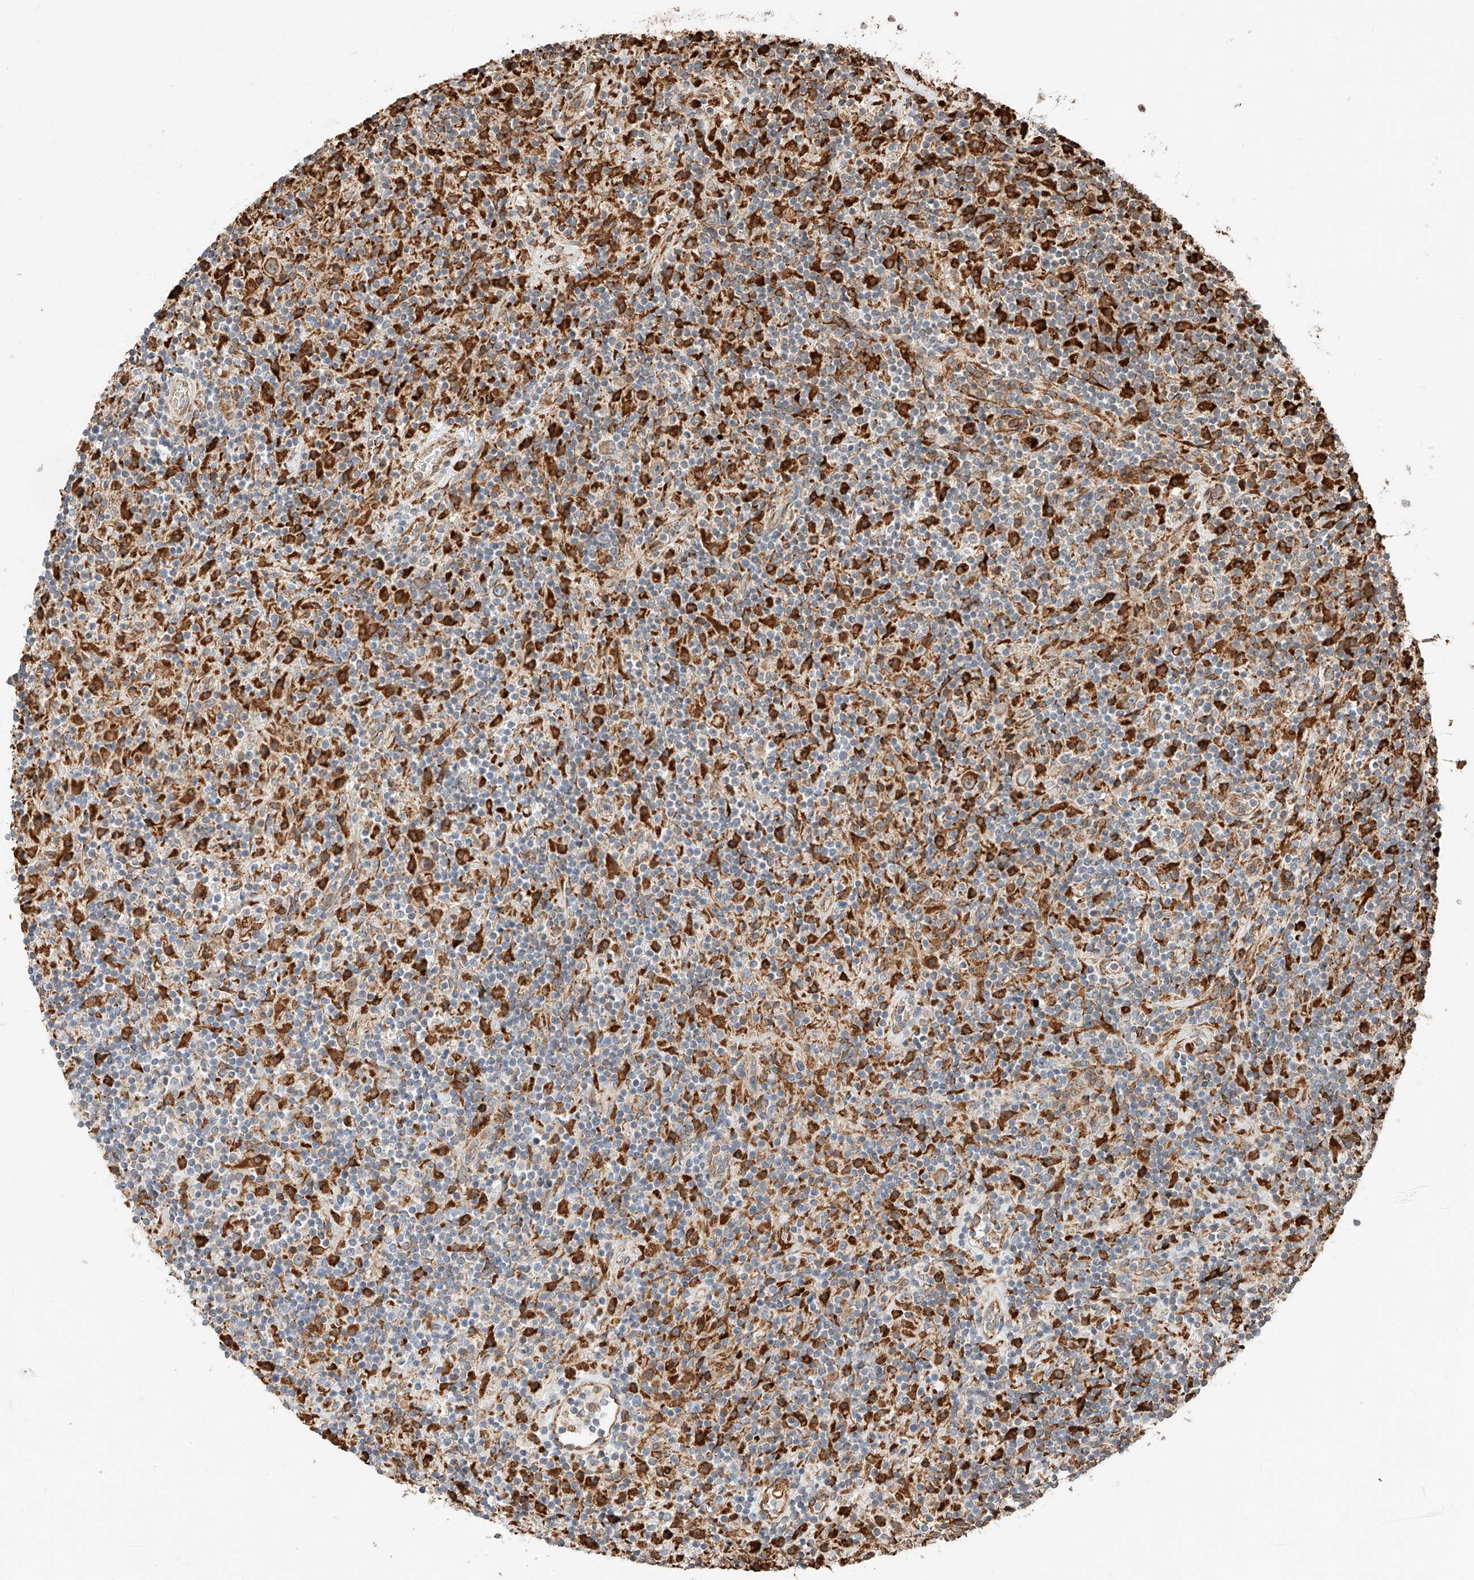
{"staining": {"intensity": "moderate", "quantity": ">75%", "location": "cytoplasmic/membranous"}, "tissue": "lymphoma", "cell_type": "Tumor cells", "image_type": "cancer", "snomed": [{"axis": "morphology", "description": "Hodgkin's disease, NOS"}, {"axis": "topography", "description": "Lymph node"}], "caption": "DAB immunohistochemical staining of human lymphoma demonstrates moderate cytoplasmic/membranous protein staining in approximately >75% of tumor cells.", "gene": "ZNF84", "patient": {"sex": "male", "age": 70}}